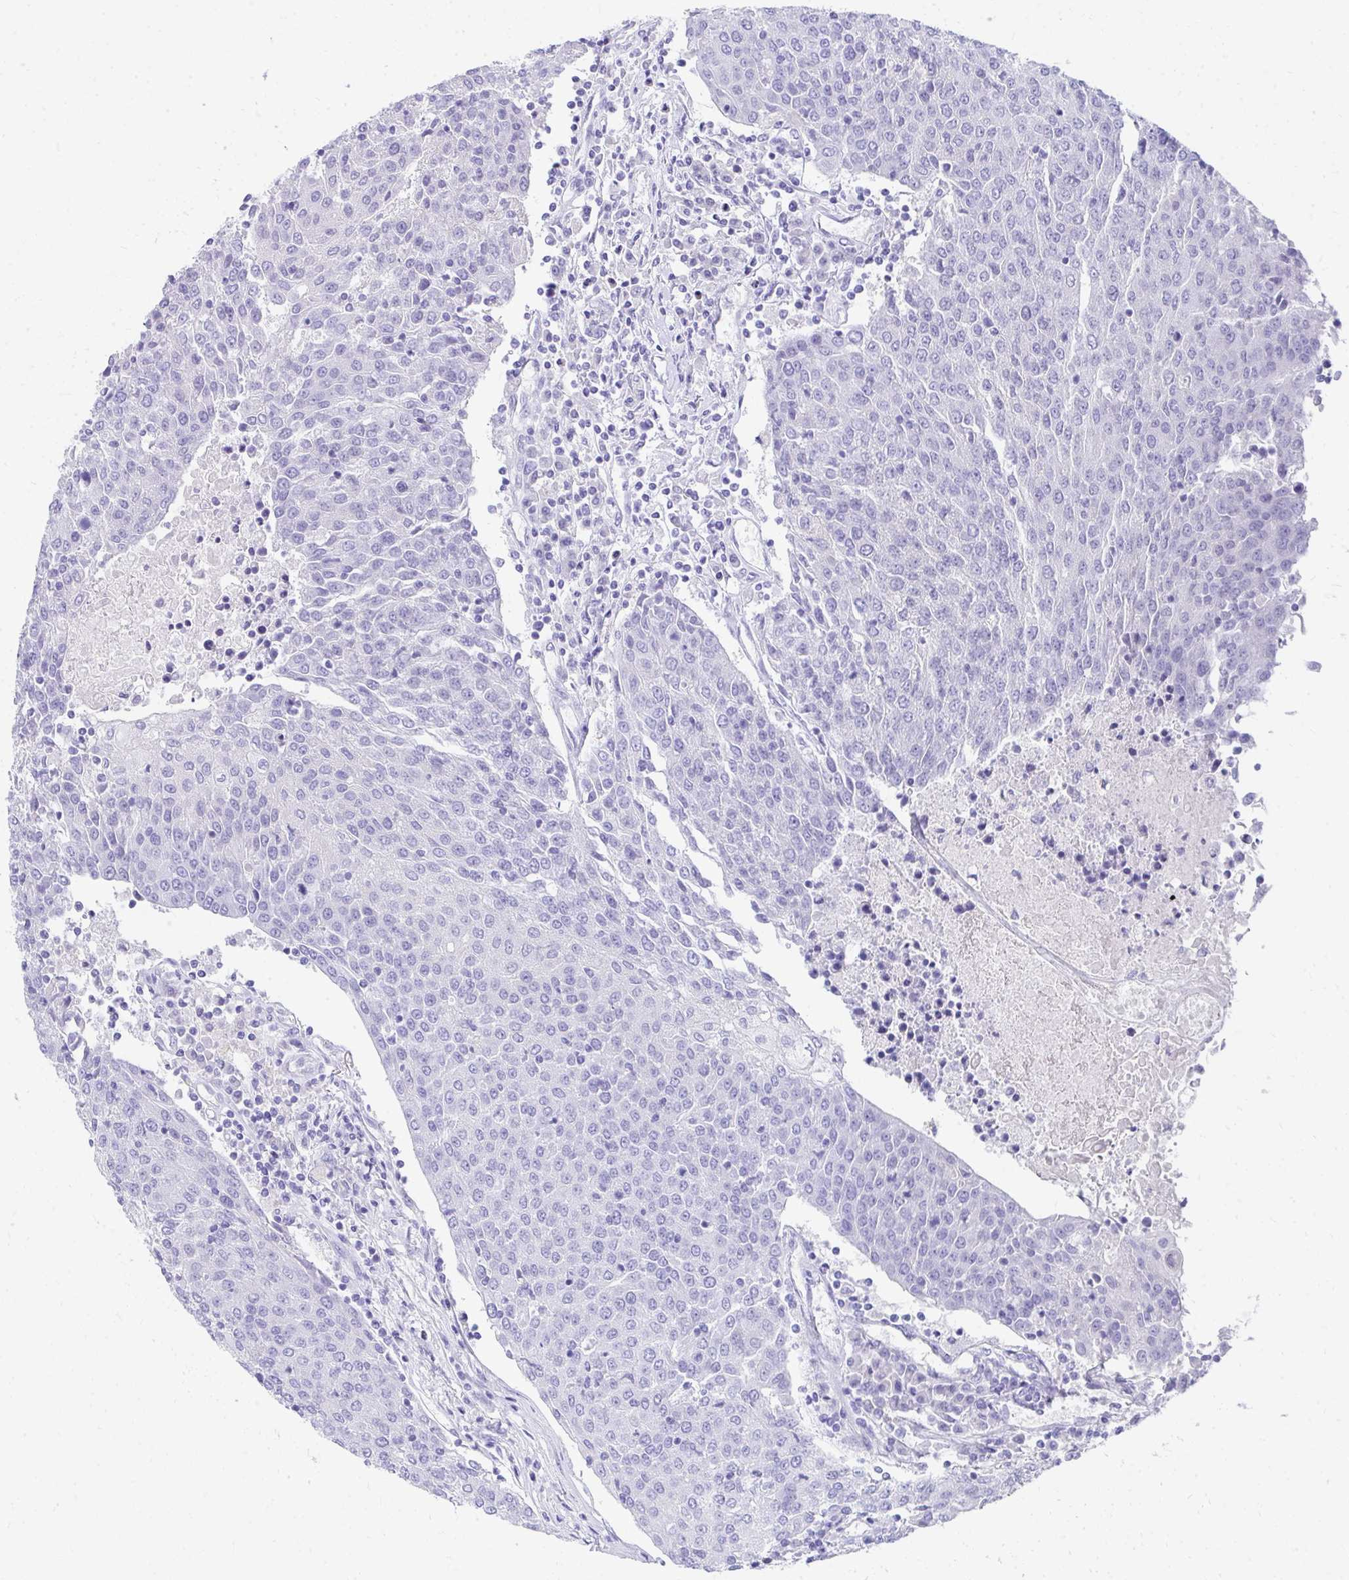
{"staining": {"intensity": "negative", "quantity": "none", "location": "none"}, "tissue": "urothelial cancer", "cell_type": "Tumor cells", "image_type": "cancer", "snomed": [{"axis": "morphology", "description": "Urothelial carcinoma, High grade"}, {"axis": "topography", "description": "Urinary bladder"}], "caption": "DAB immunohistochemical staining of human urothelial carcinoma (high-grade) shows no significant positivity in tumor cells.", "gene": "SEC14L3", "patient": {"sex": "female", "age": 85}}